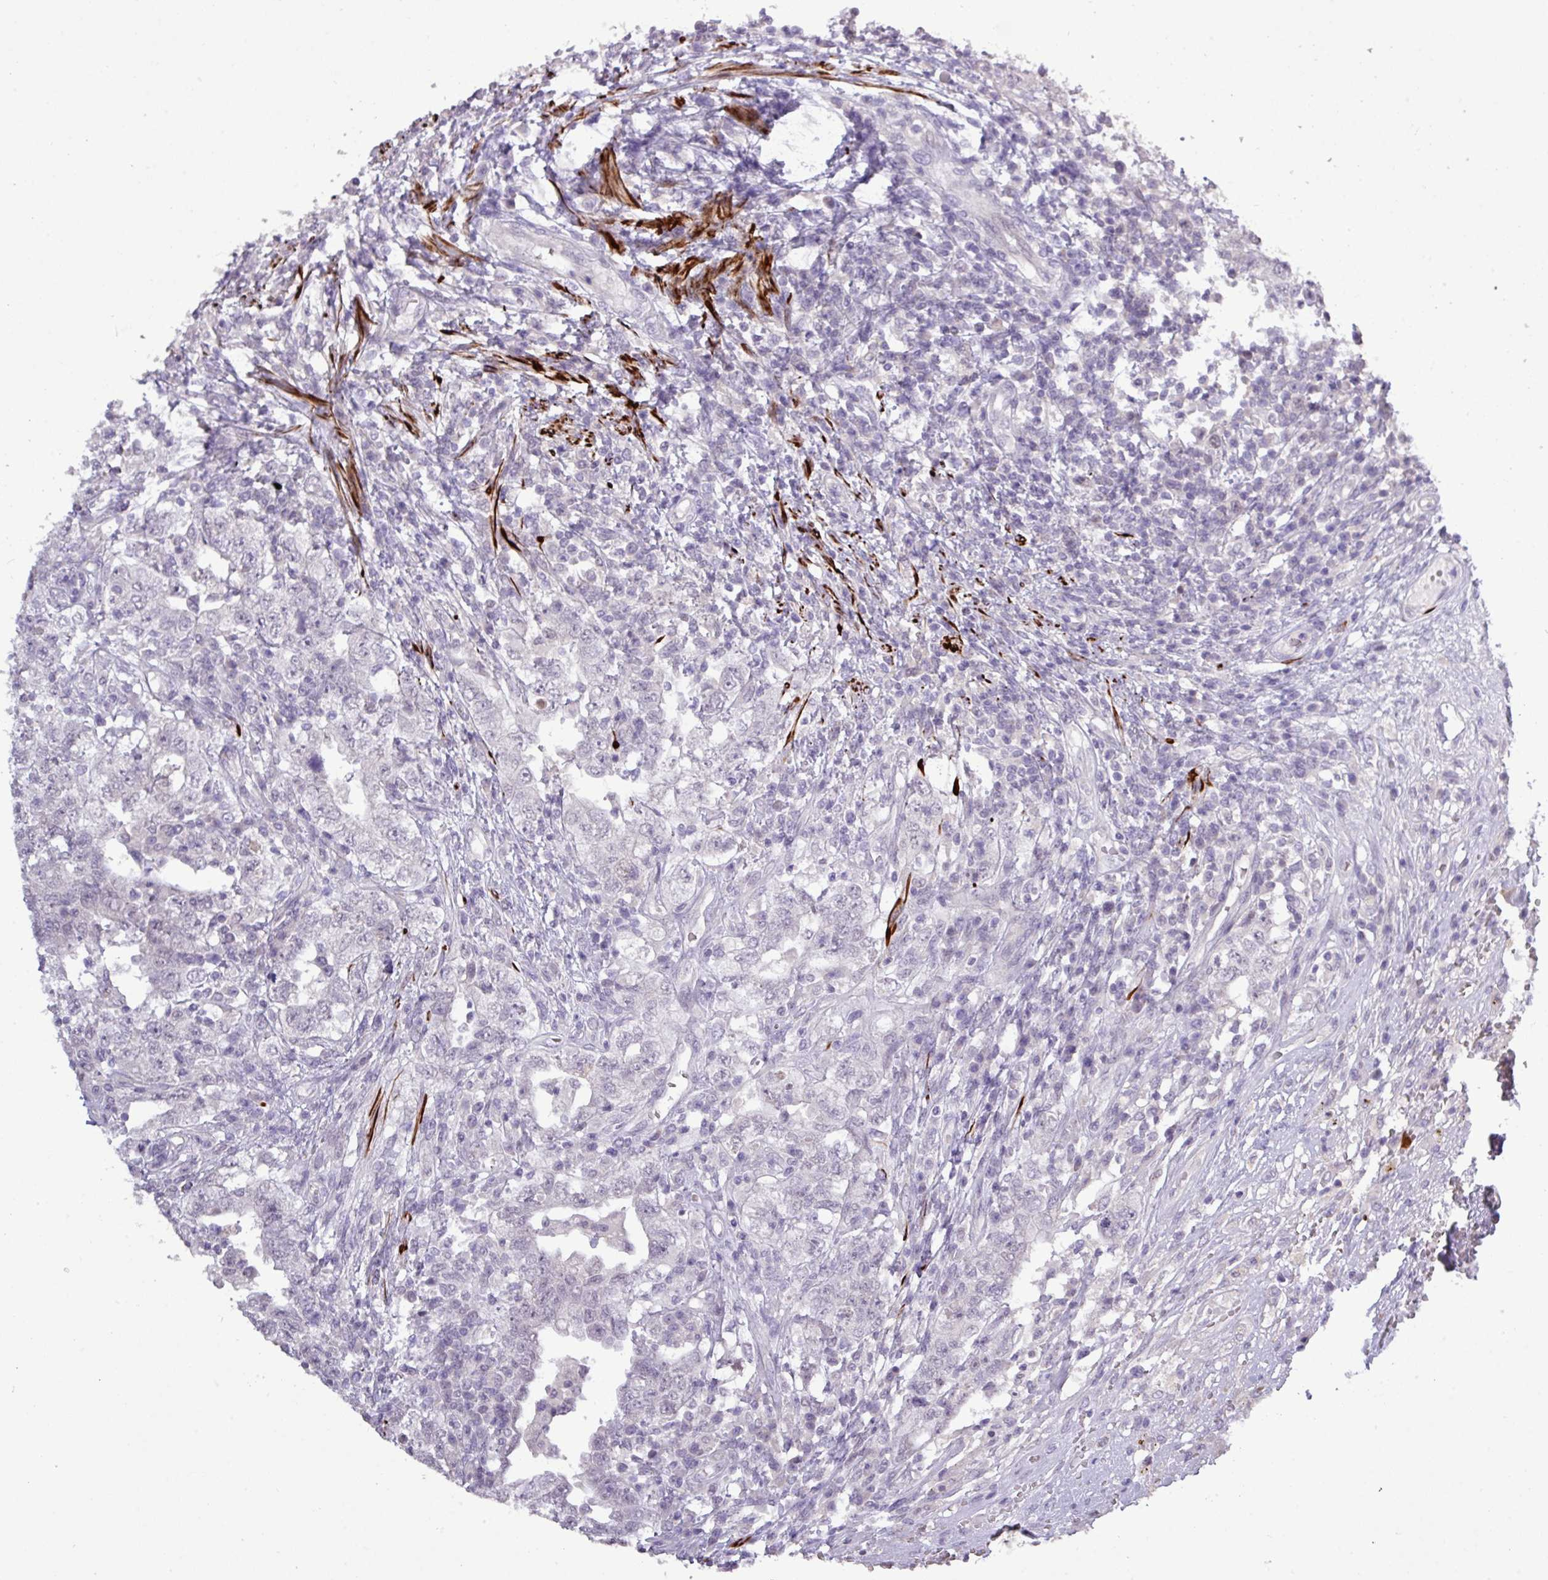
{"staining": {"intensity": "negative", "quantity": "none", "location": "none"}, "tissue": "testis cancer", "cell_type": "Tumor cells", "image_type": "cancer", "snomed": [{"axis": "morphology", "description": "Carcinoma, Embryonal, NOS"}, {"axis": "topography", "description": "Testis"}], "caption": "A high-resolution image shows immunohistochemistry staining of embryonal carcinoma (testis), which displays no significant positivity in tumor cells. (DAB IHC visualized using brightfield microscopy, high magnification).", "gene": "RIPPLY1", "patient": {"sex": "male", "age": 26}}